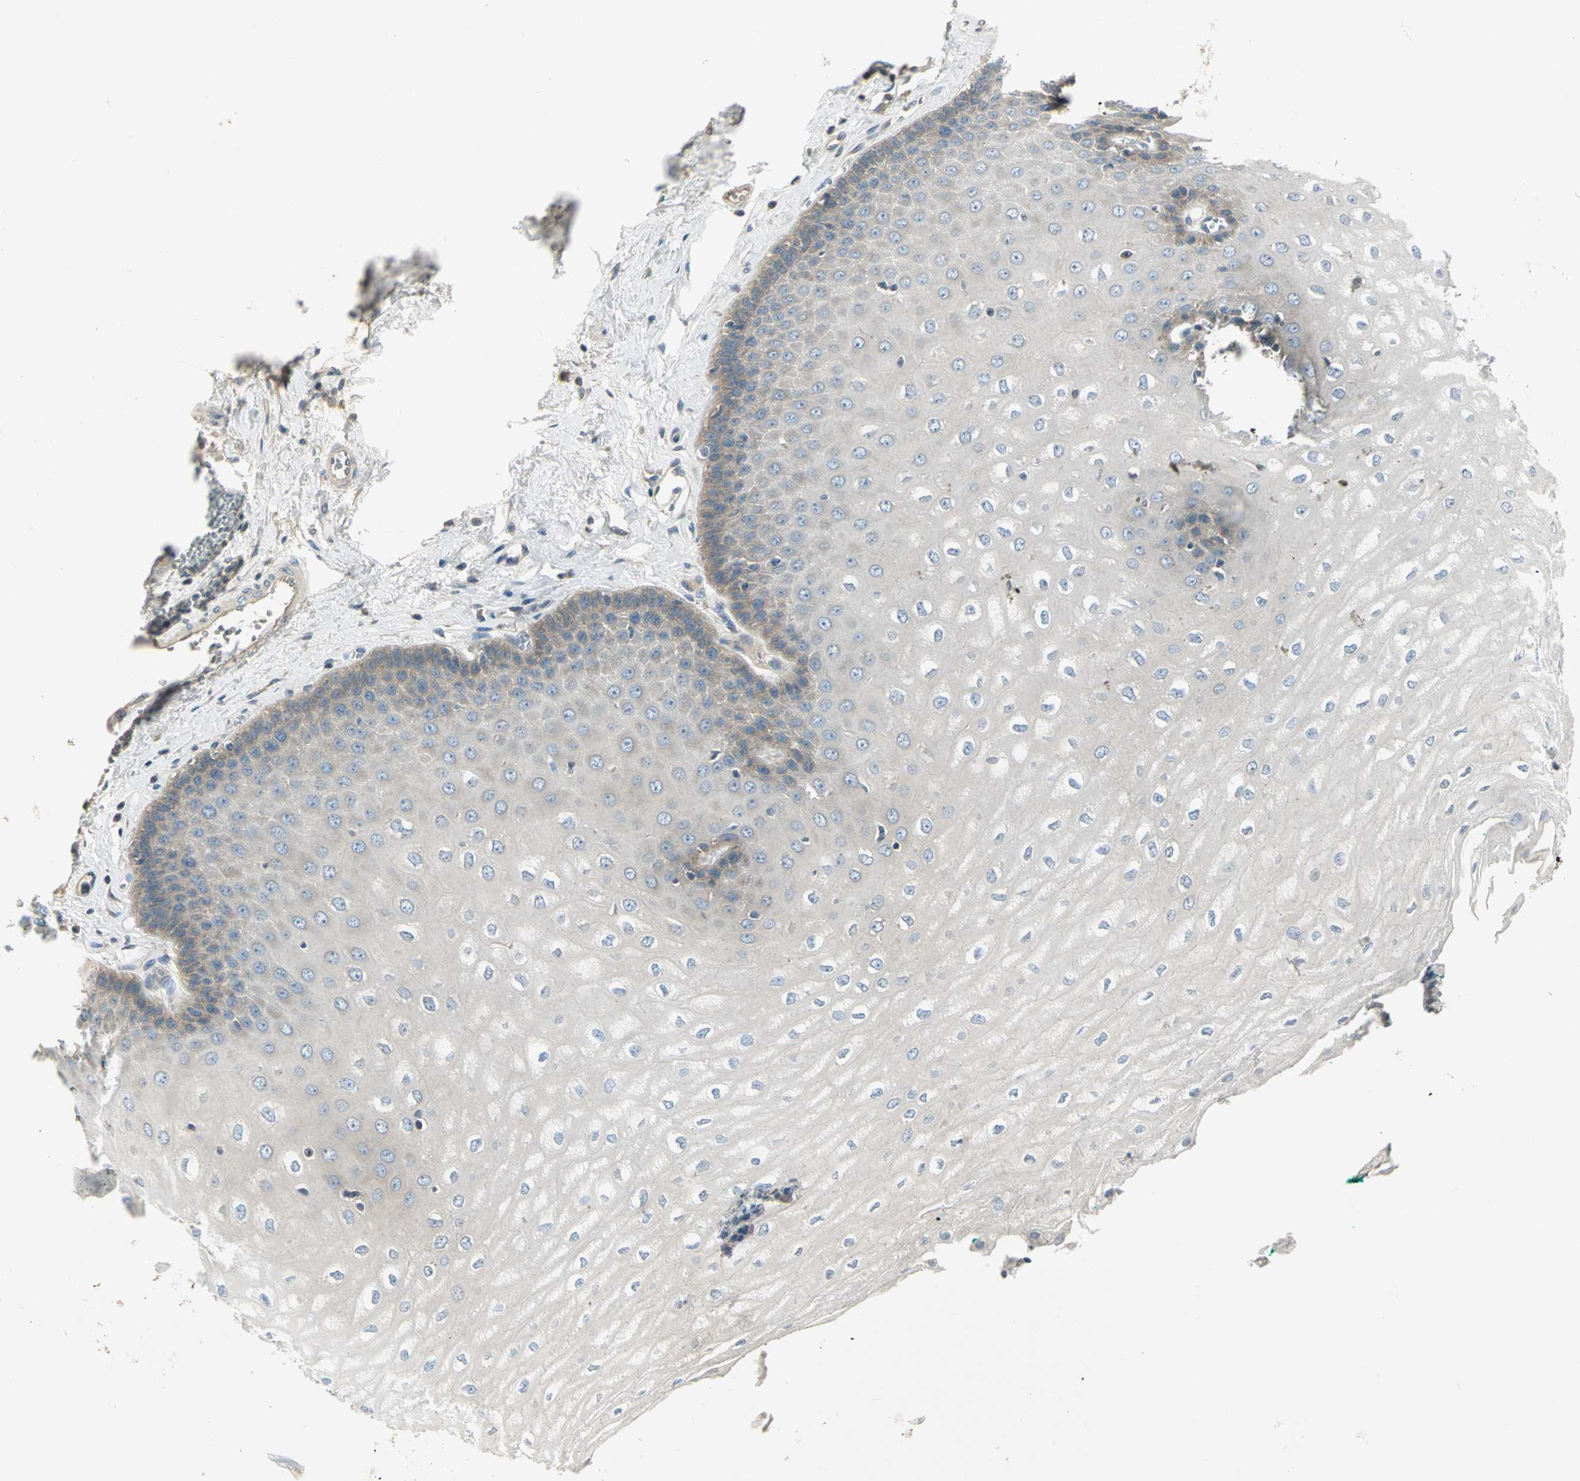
{"staining": {"intensity": "moderate", "quantity": "<25%", "location": "cytoplasmic/membranous"}, "tissue": "esophagus", "cell_type": "Squamous epithelial cells", "image_type": "normal", "snomed": [{"axis": "morphology", "description": "Normal tissue, NOS"}, {"axis": "topography", "description": "Esophagus"}], "caption": "Immunohistochemistry of unremarkable human esophagus demonstrates low levels of moderate cytoplasmic/membranous expression in approximately <25% of squamous epithelial cells.", "gene": "PRKAA1", "patient": {"sex": "male", "age": 60}}